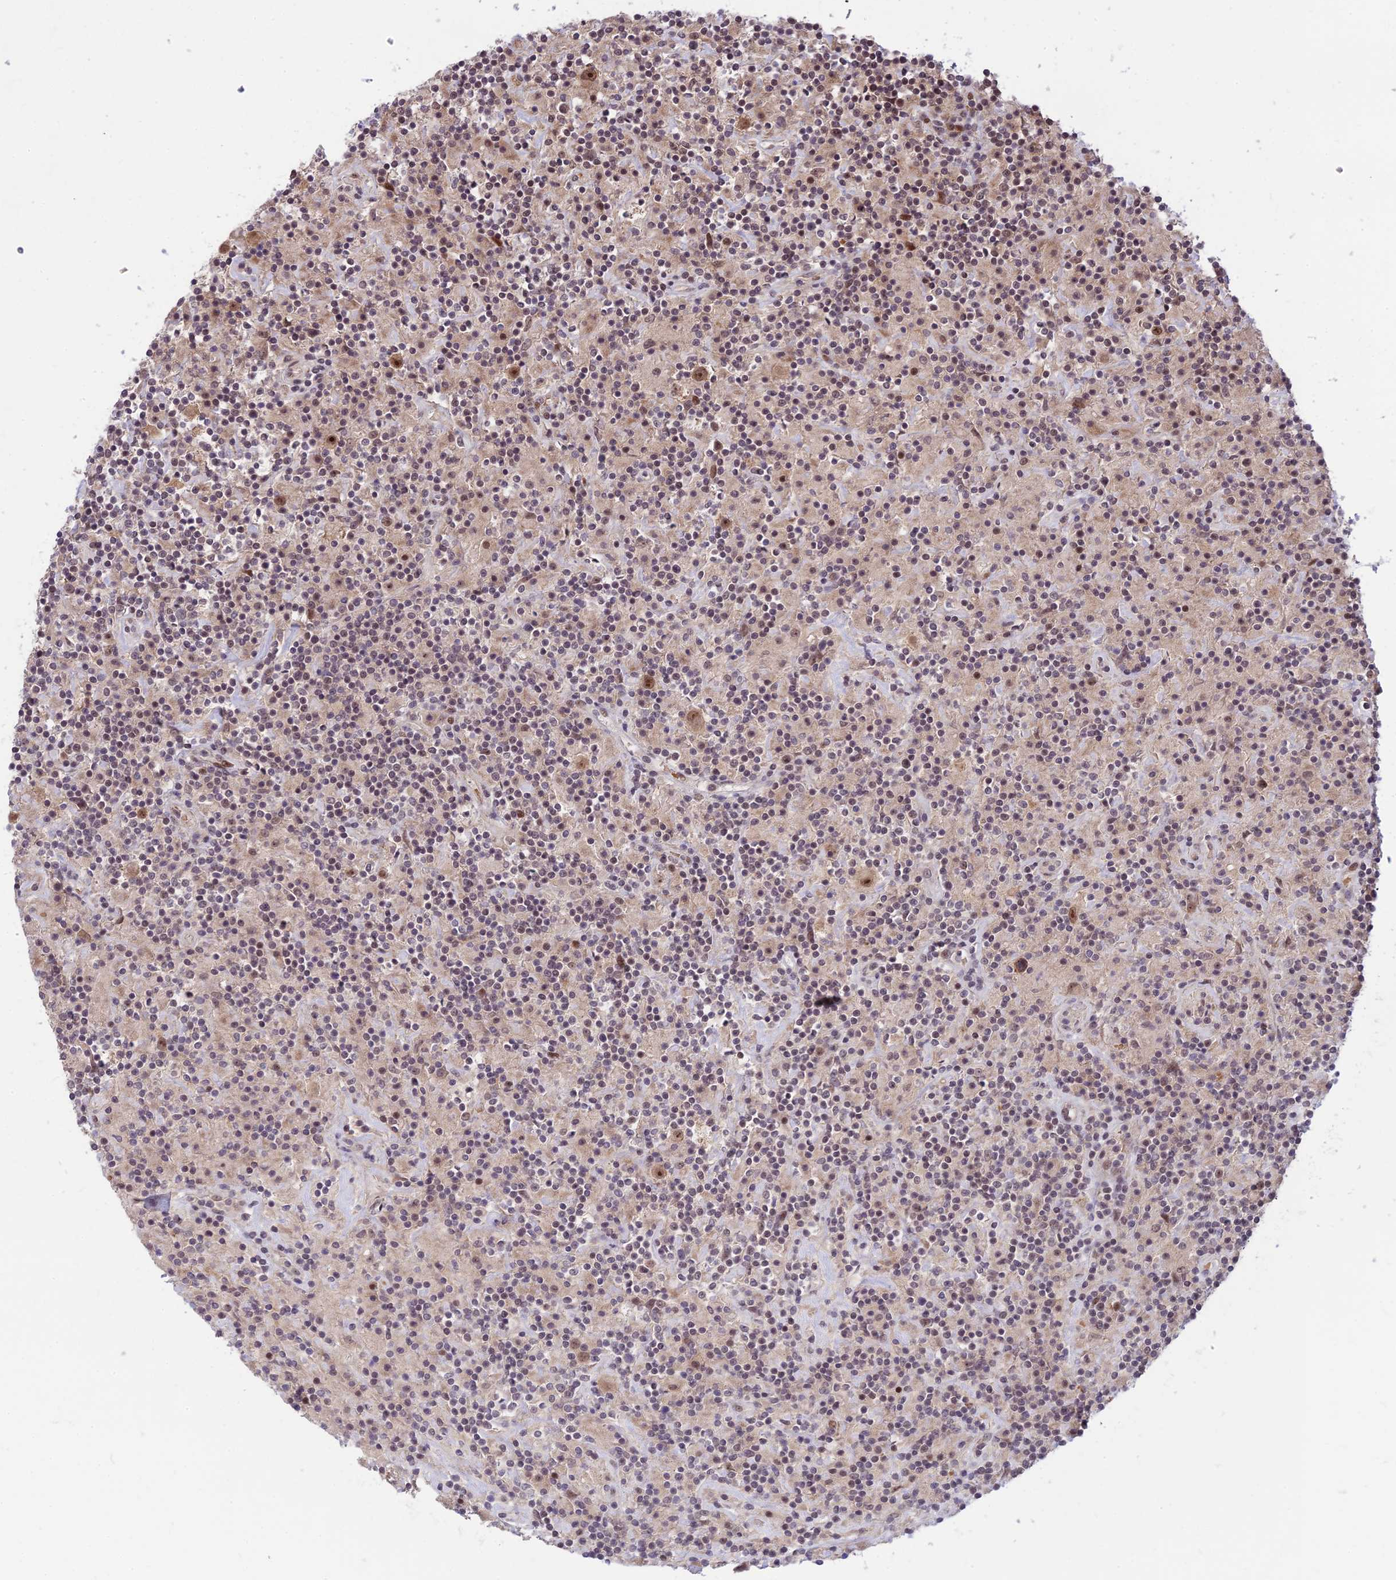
{"staining": {"intensity": "moderate", "quantity": ">75%", "location": "nuclear"}, "tissue": "lymphoma", "cell_type": "Tumor cells", "image_type": "cancer", "snomed": [{"axis": "morphology", "description": "Hodgkin's disease, NOS"}, {"axis": "topography", "description": "Lymph node"}], "caption": "Immunohistochemical staining of human Hodgkin's disease demonstrates moderate nuclear protein staining in approximately >75% of tumor cells.", "gene": "ASPDH", "patient": {"sex": "male", "age": 70}}